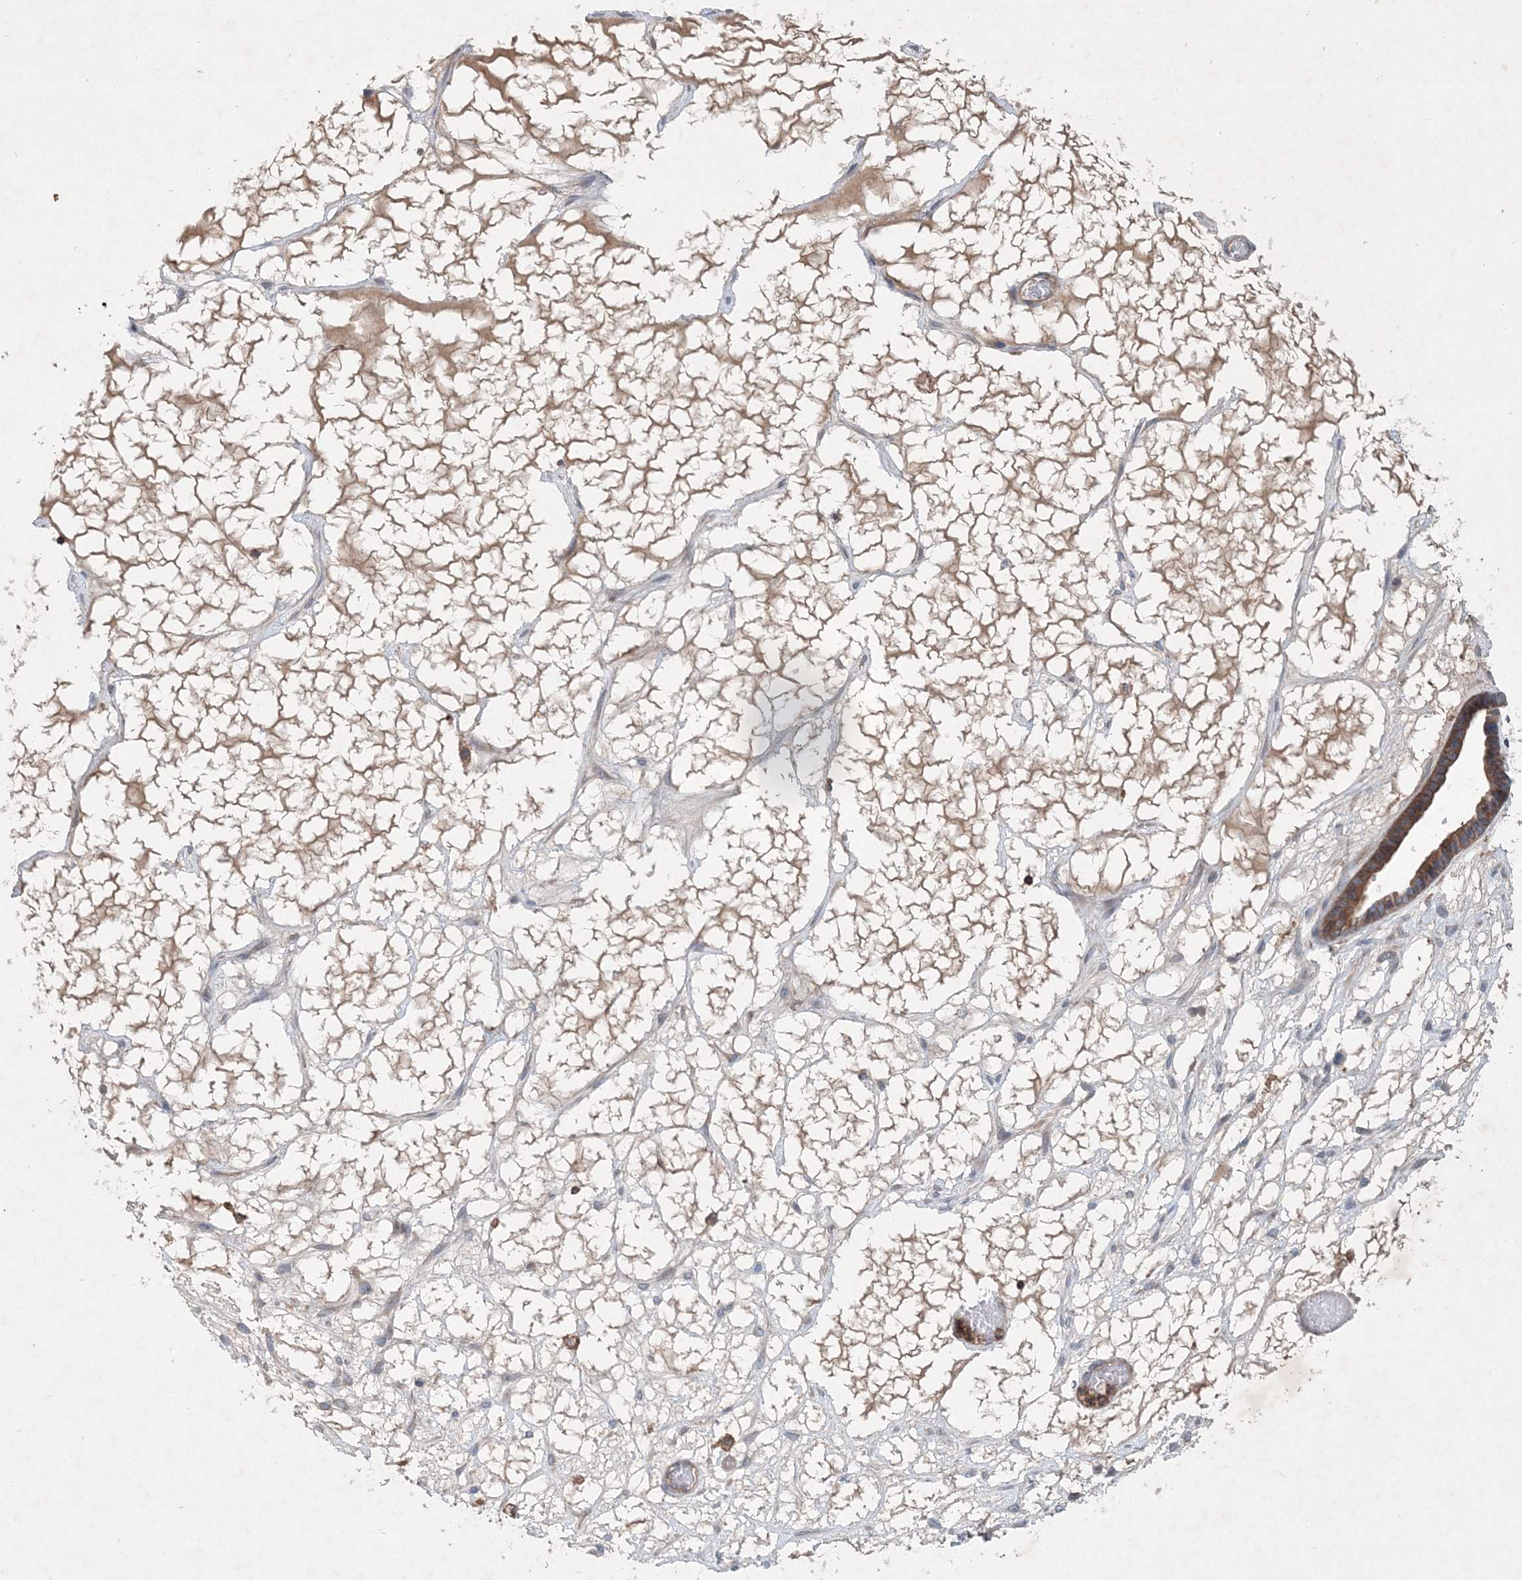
{"staining": {"intensity": "moderate", "quantity": ">75%", "location": "cytoplasmic/membranous"}, "tissue": "ovarian cancer", "cell_type": "Tumor cells", "image_type": "cancer", "snomed": [{"axis": "morphology", "description": "Cystadenocarcinoma, serous, NOS"}, {"axis": "topography", "description": "Ovary"}], "caption": "DAB (3,3'-diaminobenzidine) immunohistochemical staining of human ovarian cancer reveals moderate cytoplasmic/membranous protein expression in approximately >75% of tumor cells.", "gene": "P2RY10", "patient": {"sex": "female", "age": 56}}